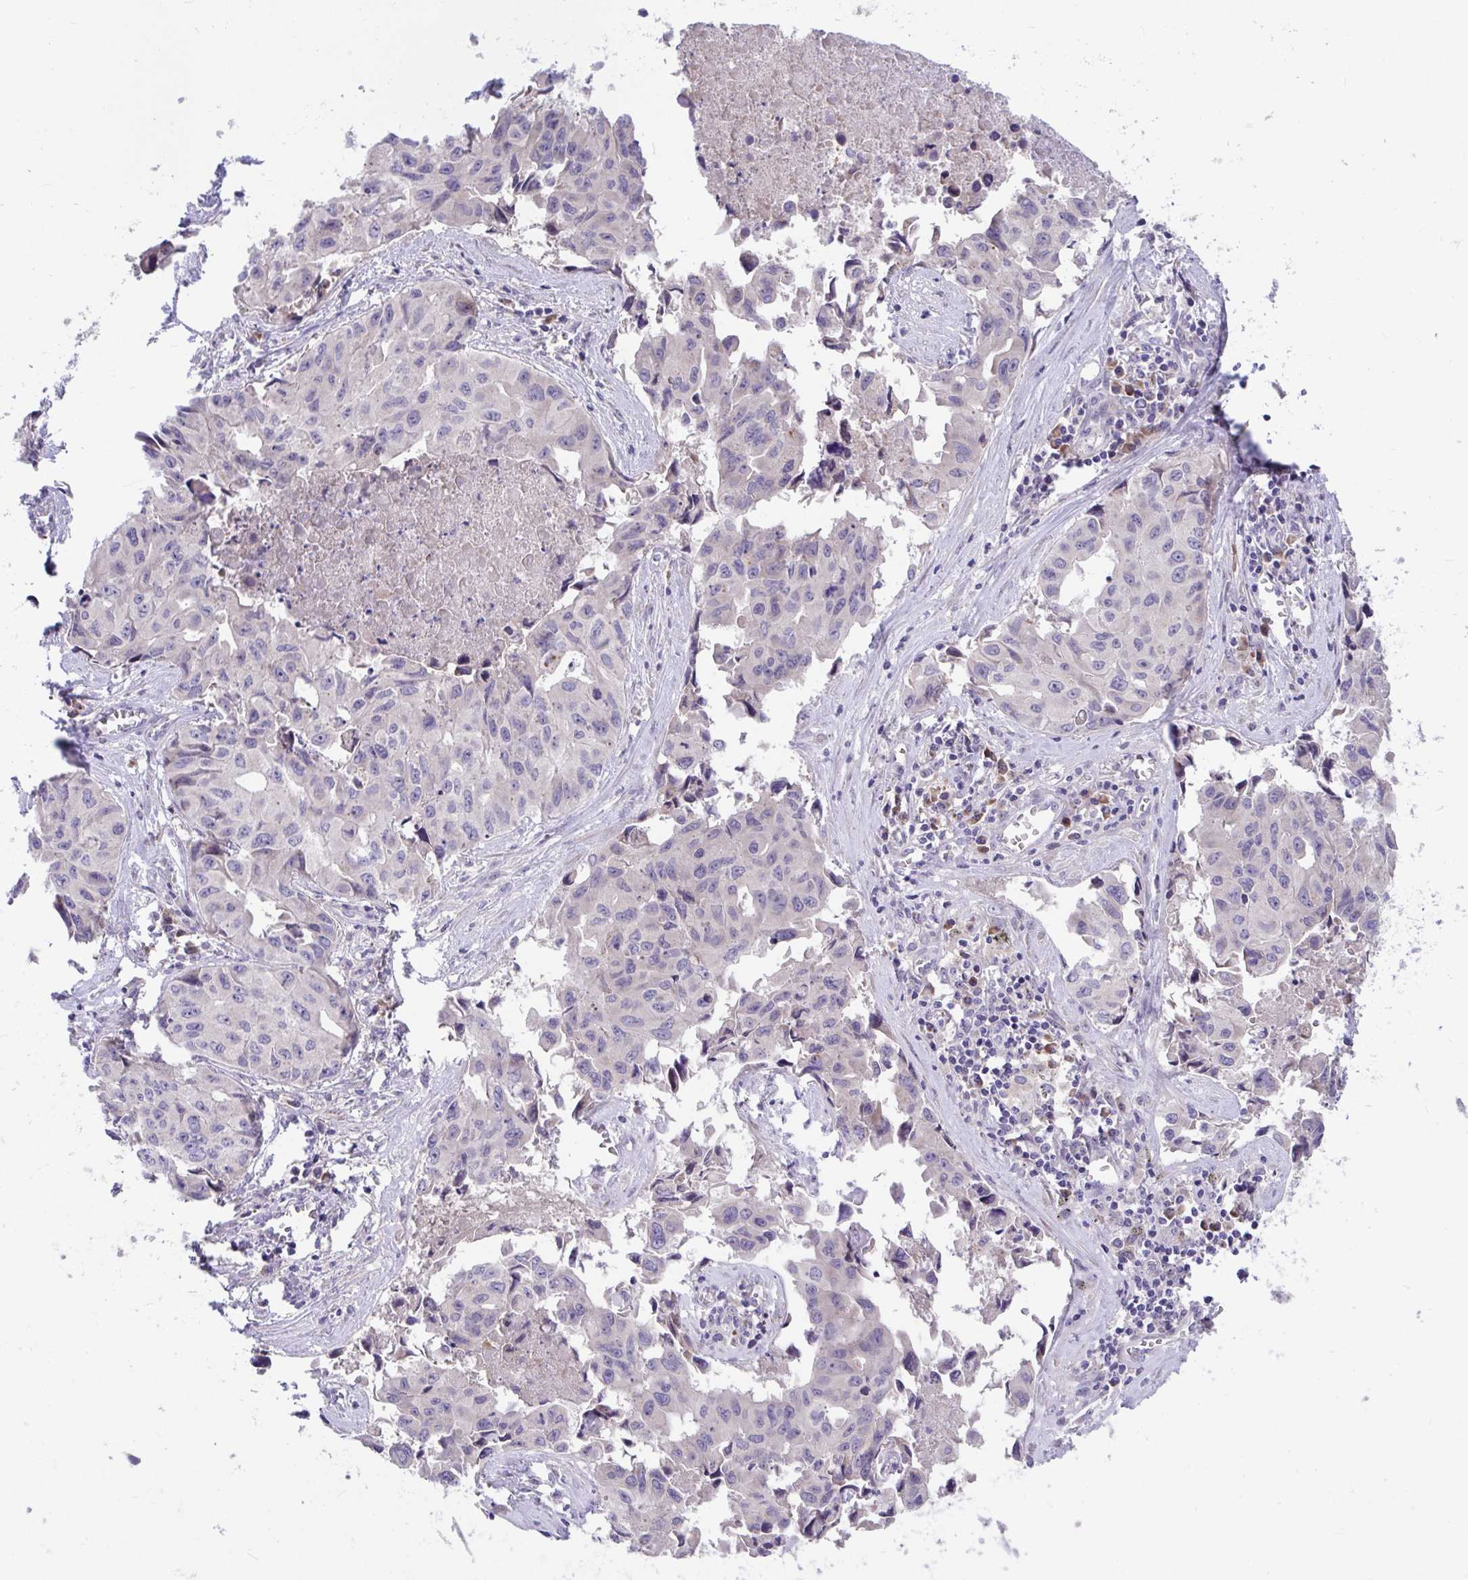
{"staining": {"intensity": "negative", "quantity": "none", "location": "none"}, "tissue": "lung cancer", "cell_type": "Tumor cells", "image_type": "cancer", "snomed": [{"axis": "morphology", "description": "Adenocarcinoma, NOS"}, {"axis": "topography", "description": "Lymph node"}, {"axis": "topography", "description": "Lung"}], "caption": "Human lung adenocarcinoma stained for a protein using immunohistochemistry (IHC) demonstrates no staining in tumor cells.", "gene": "SUSD4", "patient": {"sex": "male", "age": 64}}